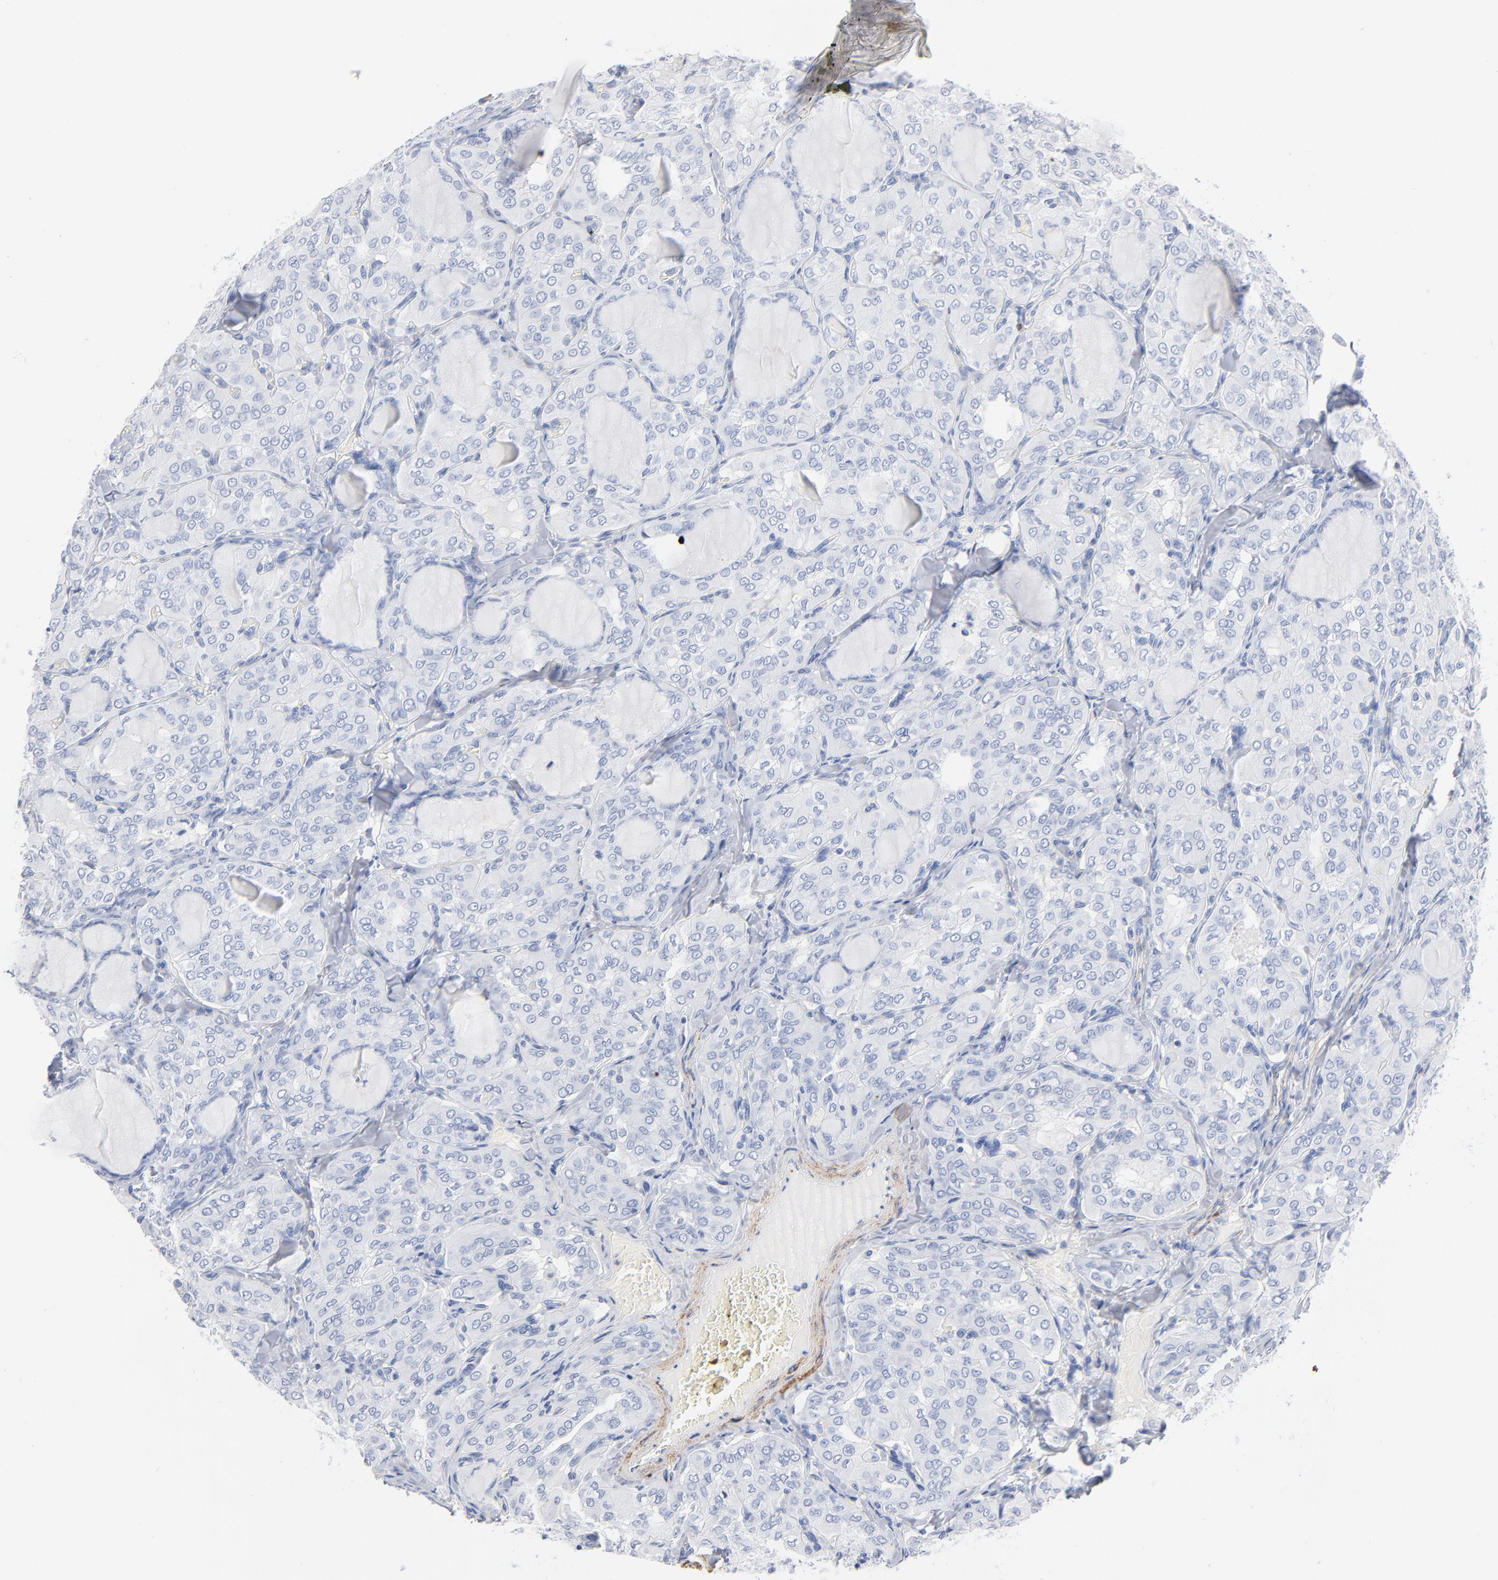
{"staining": {"intensity": "negative", "quantity": "none", "location": "none"}, "tissue": "thyroid cancer", "cell_type": "Tumor cells", "image_type": "cancer", "snomed": [{"axis": "morphology", "description": "Papillary adenocarcinoma, NOS"}, {"axis": "topography", "description": "Thyroid gland"}], "caption": "Immunohistochemical staining of human thyroid cancer exhibits no significant staining in tumor cells. (DAB immunohistochemistry (IHC) with hematoxylin counter stain).", "gene": "AGTR1", "patient": {"sex": "male", "age": 20}}